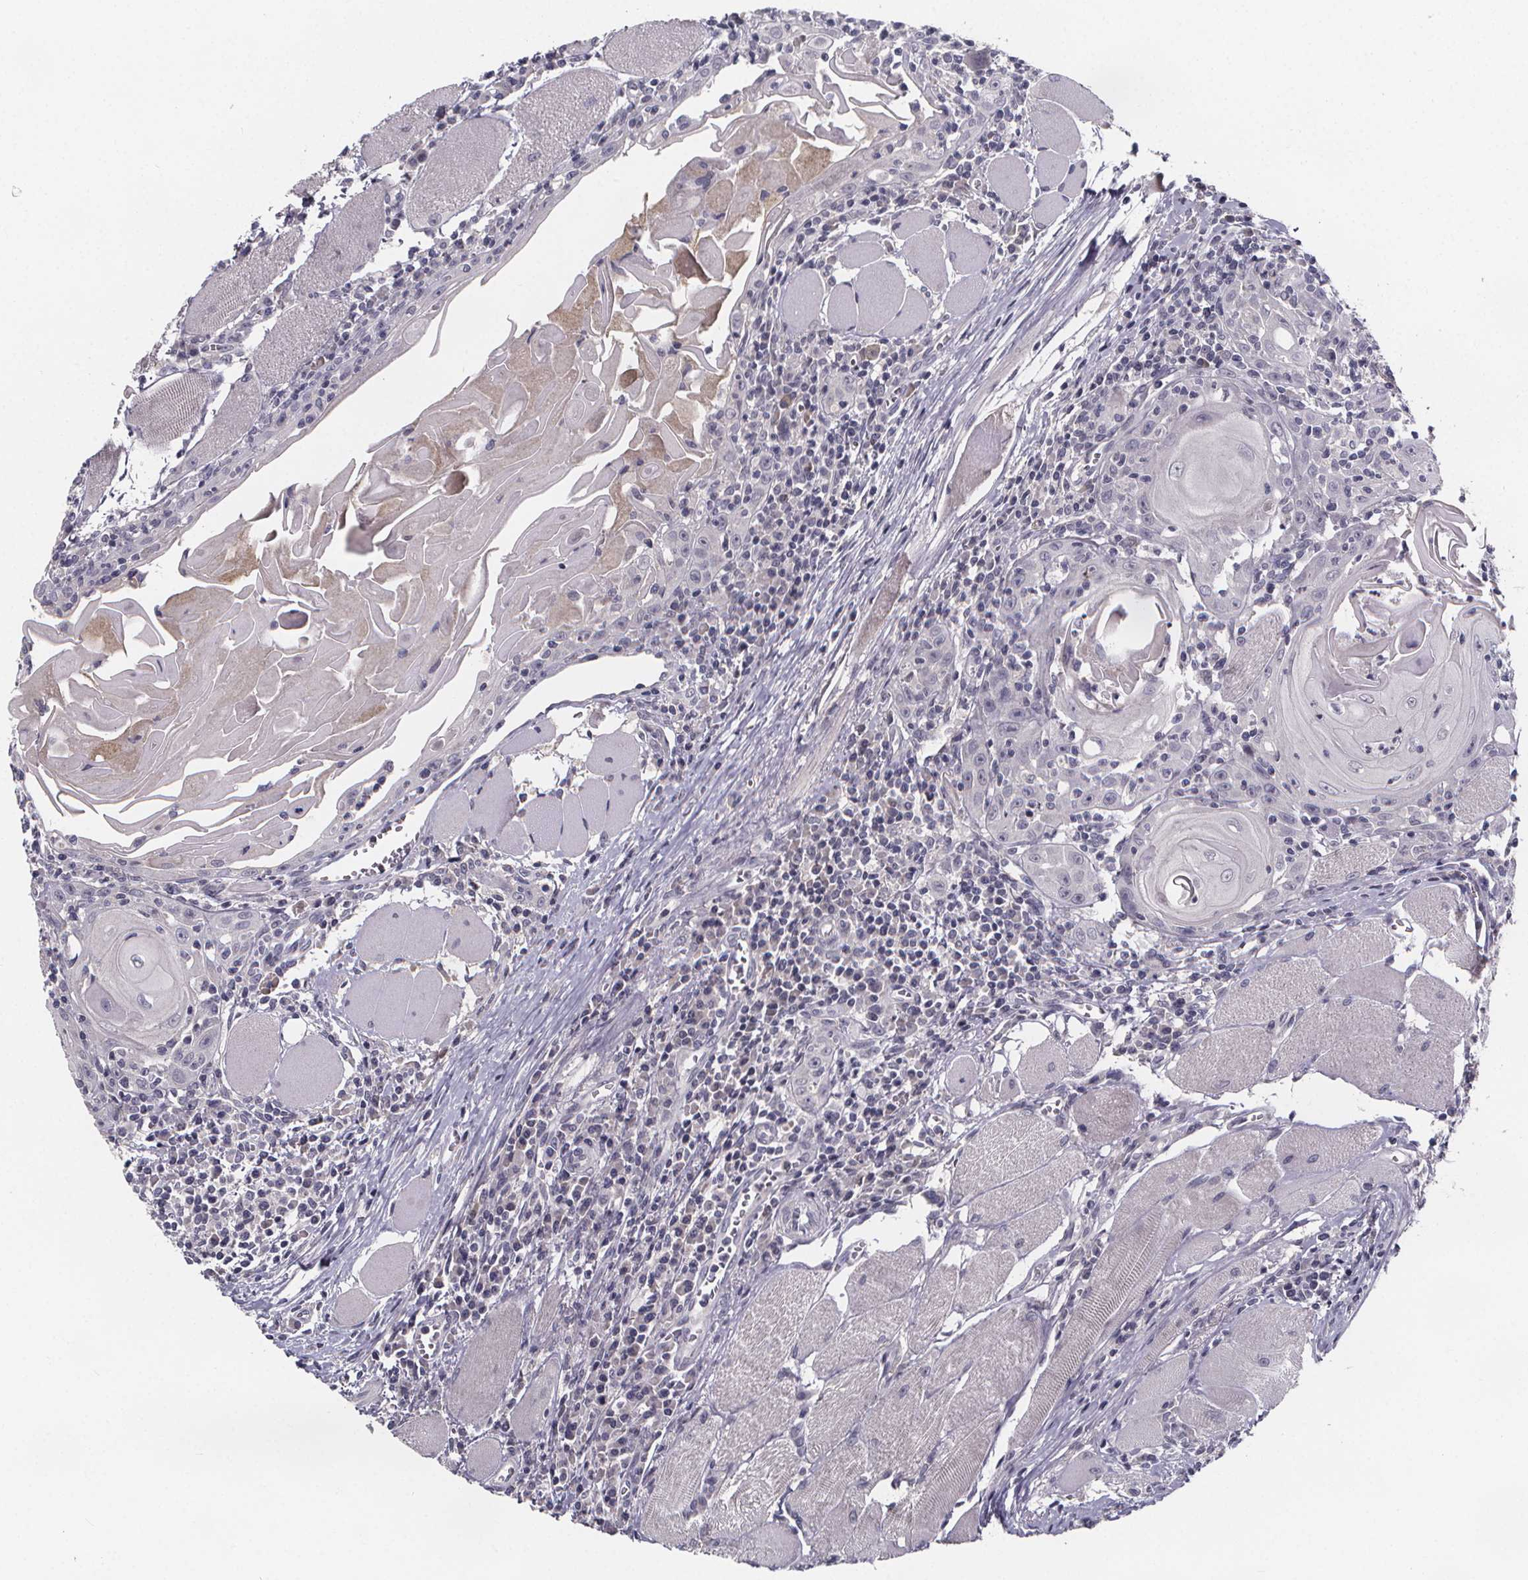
{"staining": {"intensity": "negative", "quantity": "none", "location": "none"}, "tissue": "head and neck cancer", "cell_type": "Tumor cells", "image_type": "cancer", "snomed": [{"axis": "morphology", "description": "Normal tissue, NOS"}, {"axis": "morphology", "description": "Squamous cell carcinoma, NOS"}, {"axis": "topography", "description": "Oral tissue"}, {"axis": "topography", "description": "Head-Neck"}], "caption": "The immunohistochemistry (IHC) histopathology image has no significant positivity in tumor cells of head and neck squamous cell carcinoma tissue. Brightfield microscopy of IHC stained with DAB (3,3'-diaminobenzidine) (brown) and hematoxylin (blue), captured at high magnification.", "gene": "AGT", "patient": {"sex": "male", "age": 52}}